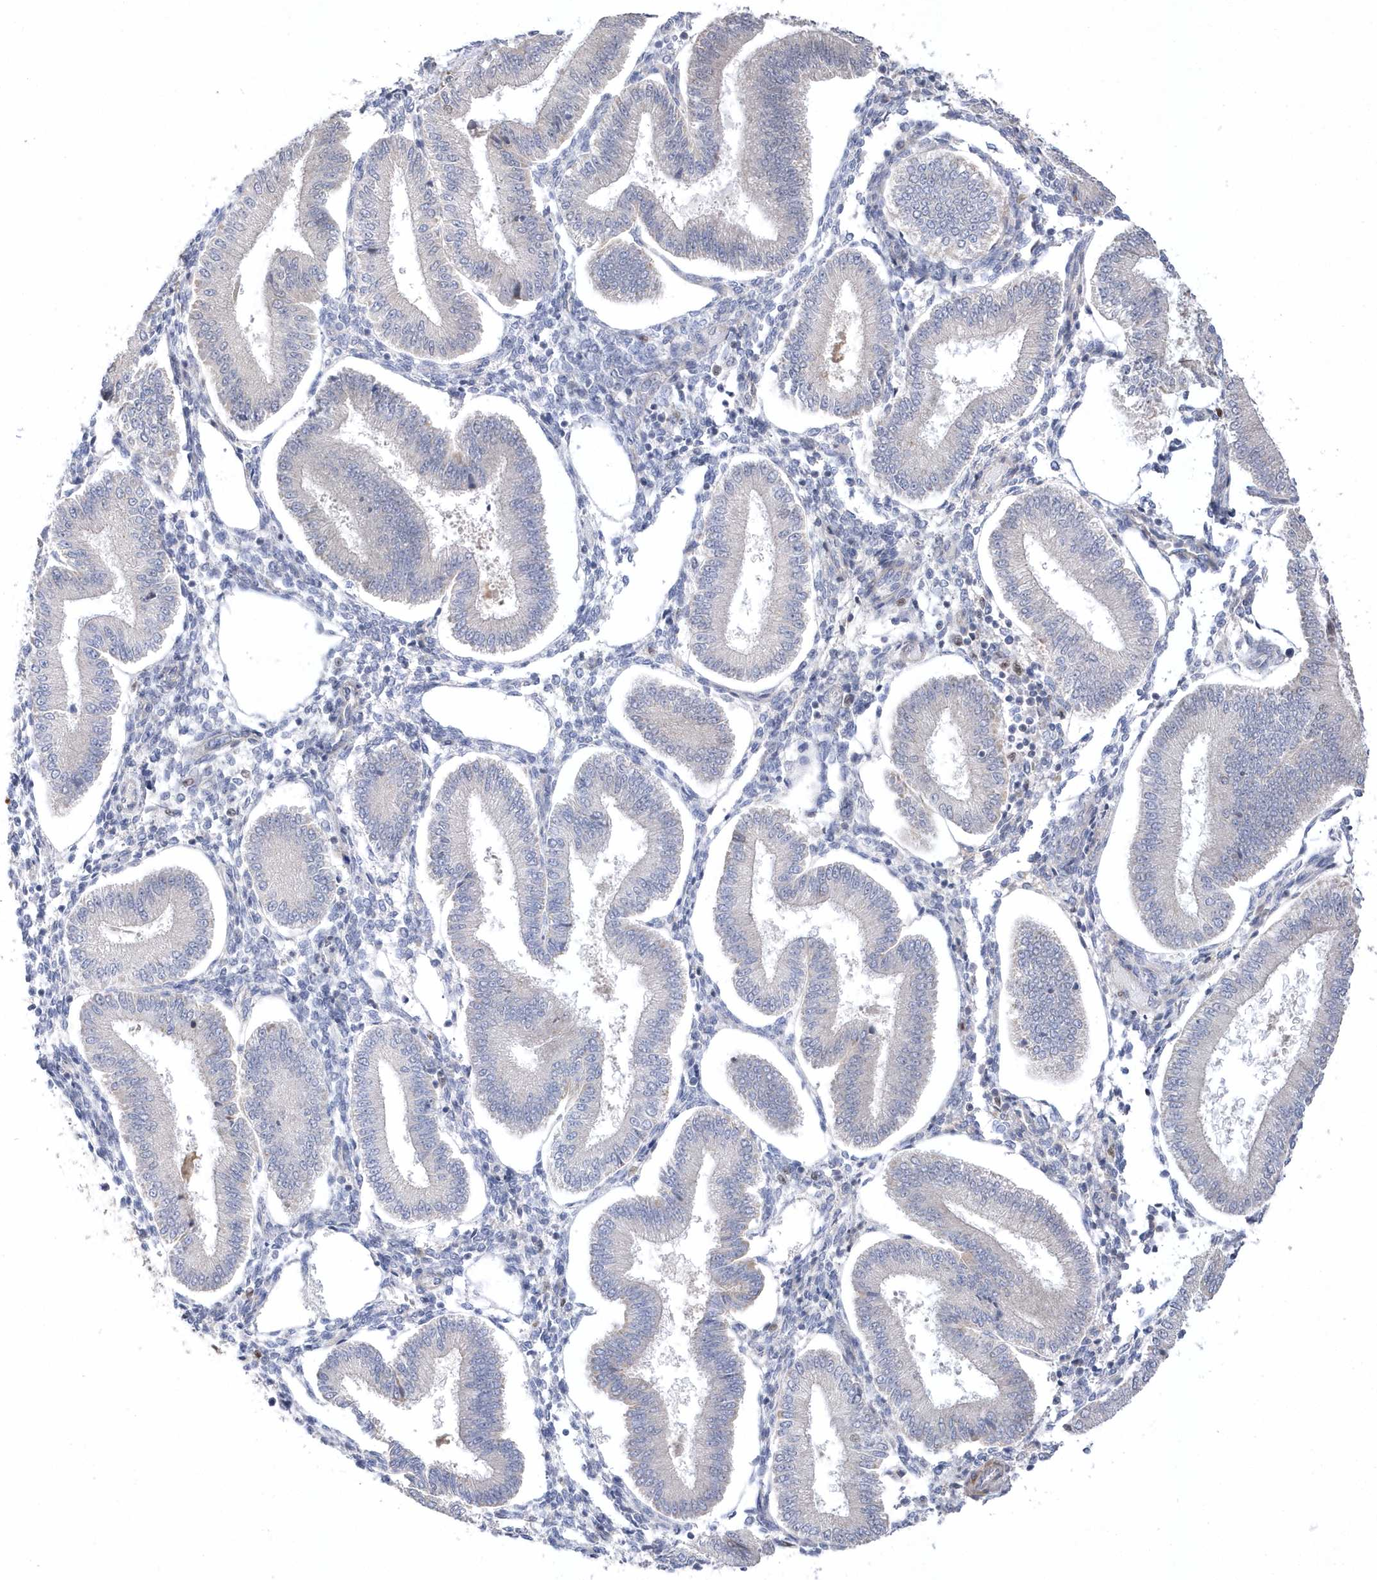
{"staining": {"intensity": "negative", "quantity": "none", "location": "none"}, "tissue": "endometrium", "cell_type": "Cells in endometrial stroma", "image_type": "normal", "snomed": [{"axis": "morphology", "description": "Normal tissue, NOS"}, {"axis": "topography", "description": "Endometrium"}], "caption": "Immunohistochemical staining of normal human endometrium displays no significant expression in cells in endometrial stroma.", "gene": "GTPBP6", "patient": {"sex": "female", "age": 39}}